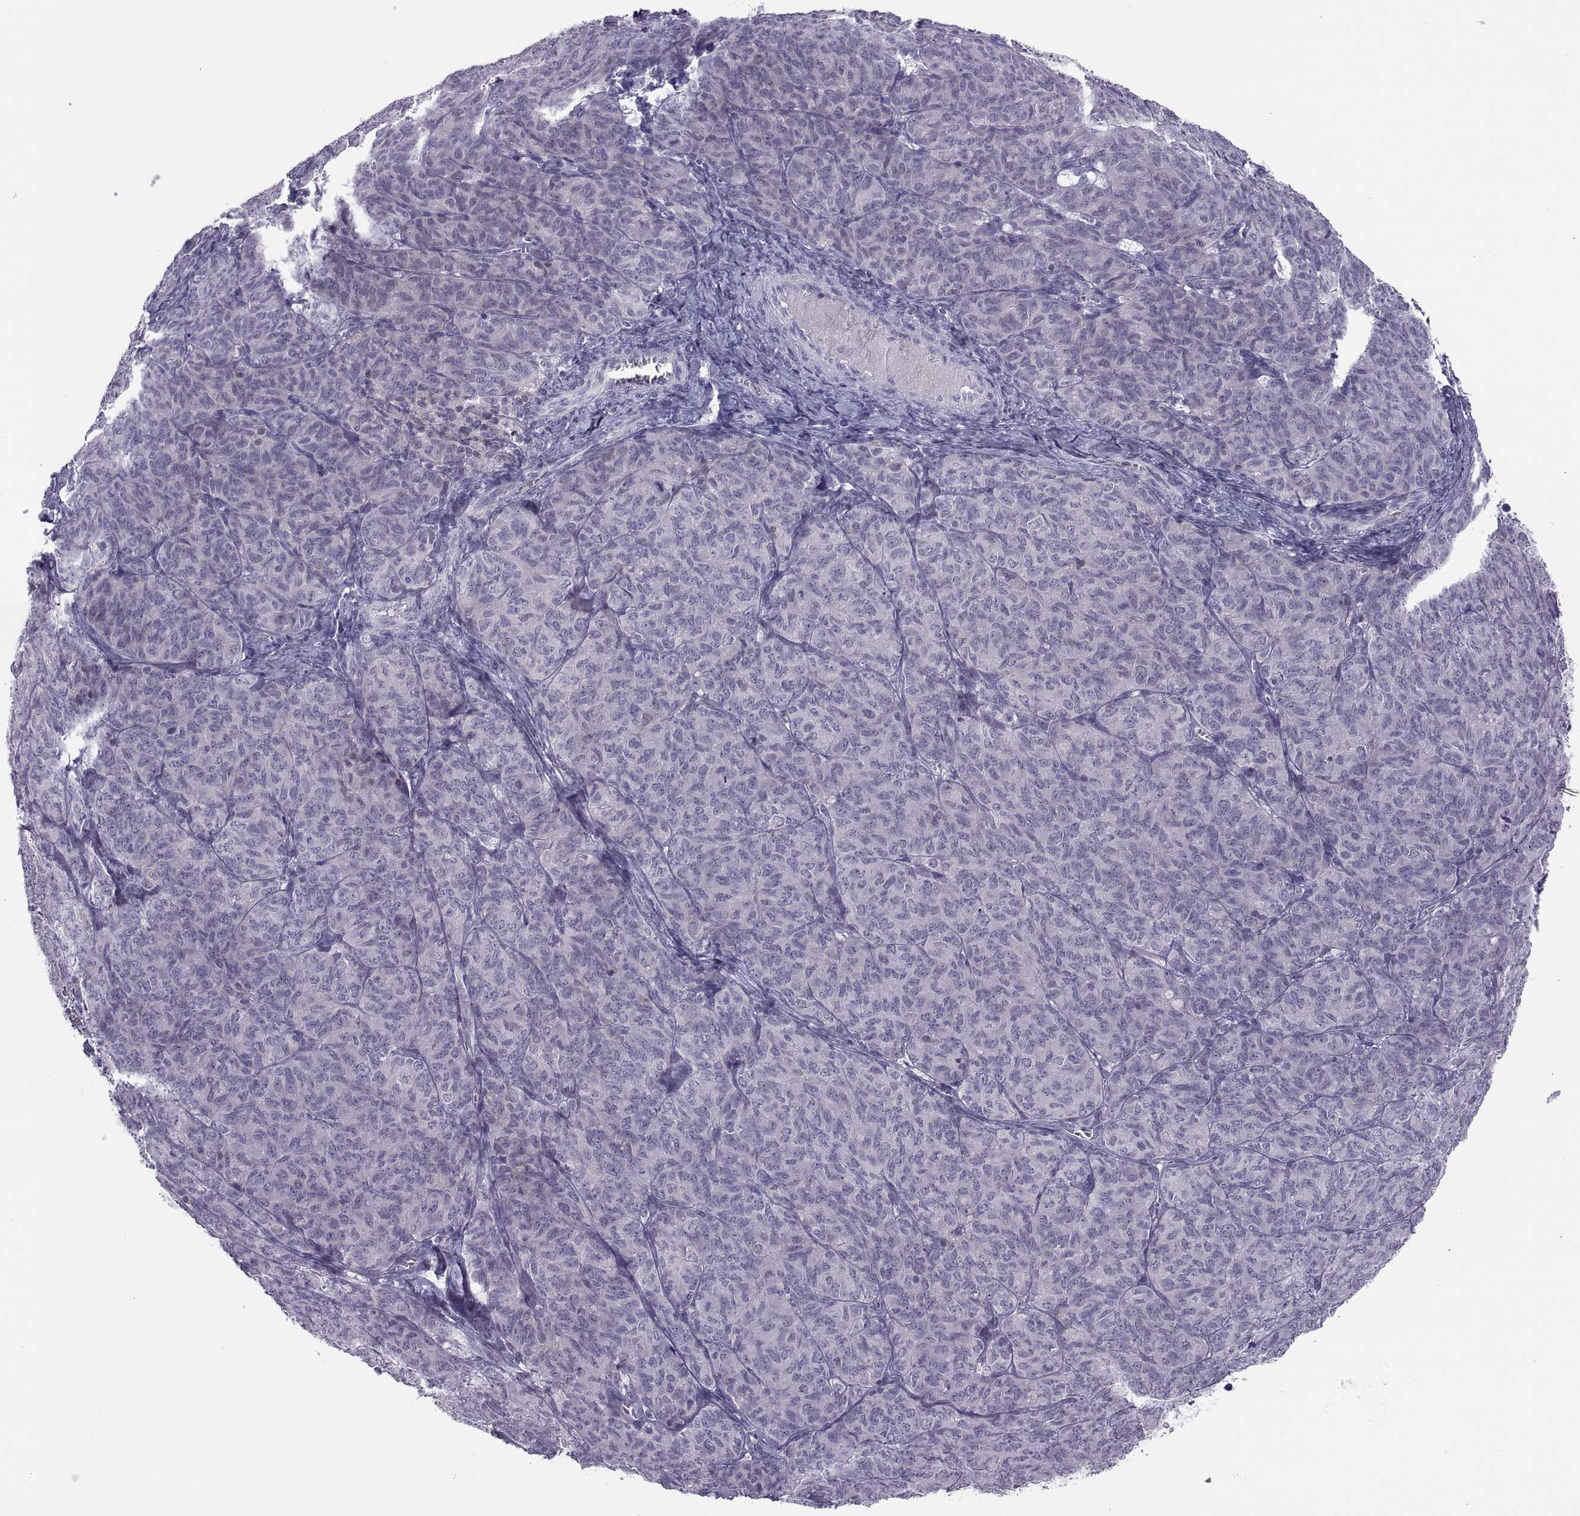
{"staining": {"intensity": "negative", "quantity": "none", "location": "none"}, "tissue": "ovarian cancer", "cell_type": "Tumor cells", "image_type": "cancer", "snomed": [{"axis": "morphology", "description": "Carcinoma, endometroid"}, {"axis": "topography", "description": "Ovary"}], "caption": "A micrograph of human ovarian cancer (endometroid carcinoma) is negative for staining in tumor cells.", "gene": "TTC21A", "patient": {"sex": "female", "age": 80}}